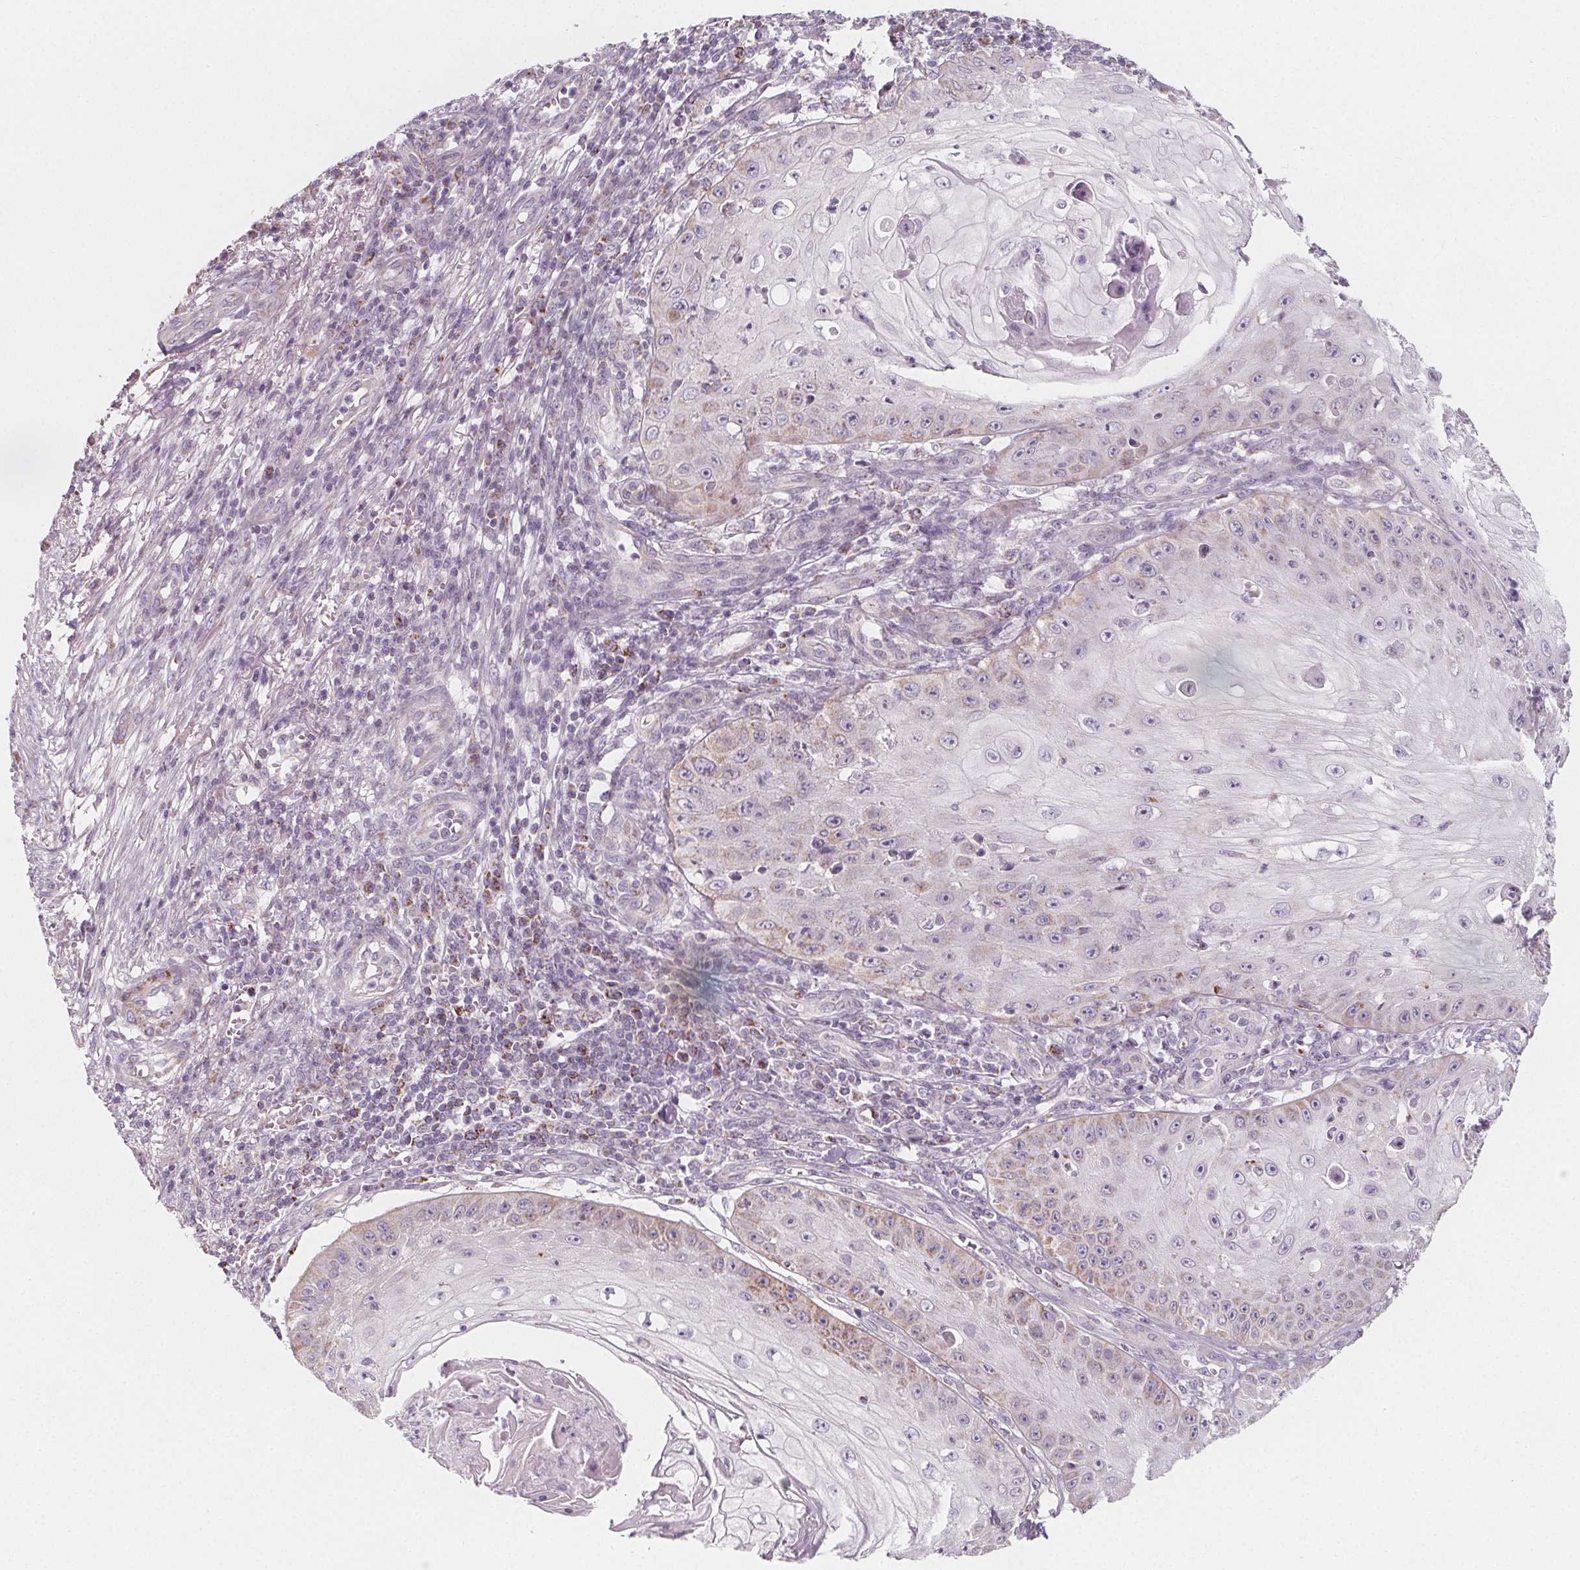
{"staining": {"intensity": "weak", "quantity": "<25%", "location": "cytoplasmic/membranous"}, "tissue": "skin cancer", "cell_type": "Tumor cells", "image_type": "cancer", "snomed": [{"axis": "morphology", "description": "Squamous cell carcinoma, NOS"}, {"axis": "topography", "description": "Skin"}], "caption": "A histopathology image of human skin cancer is negative for staining in tumor cells. (Brightfield microscopy of DAB (3,3'-diaminobenzidine) IHC at high magnification).", "gene": "IL17C", "patient": {"sex": "male", "age": 70}}